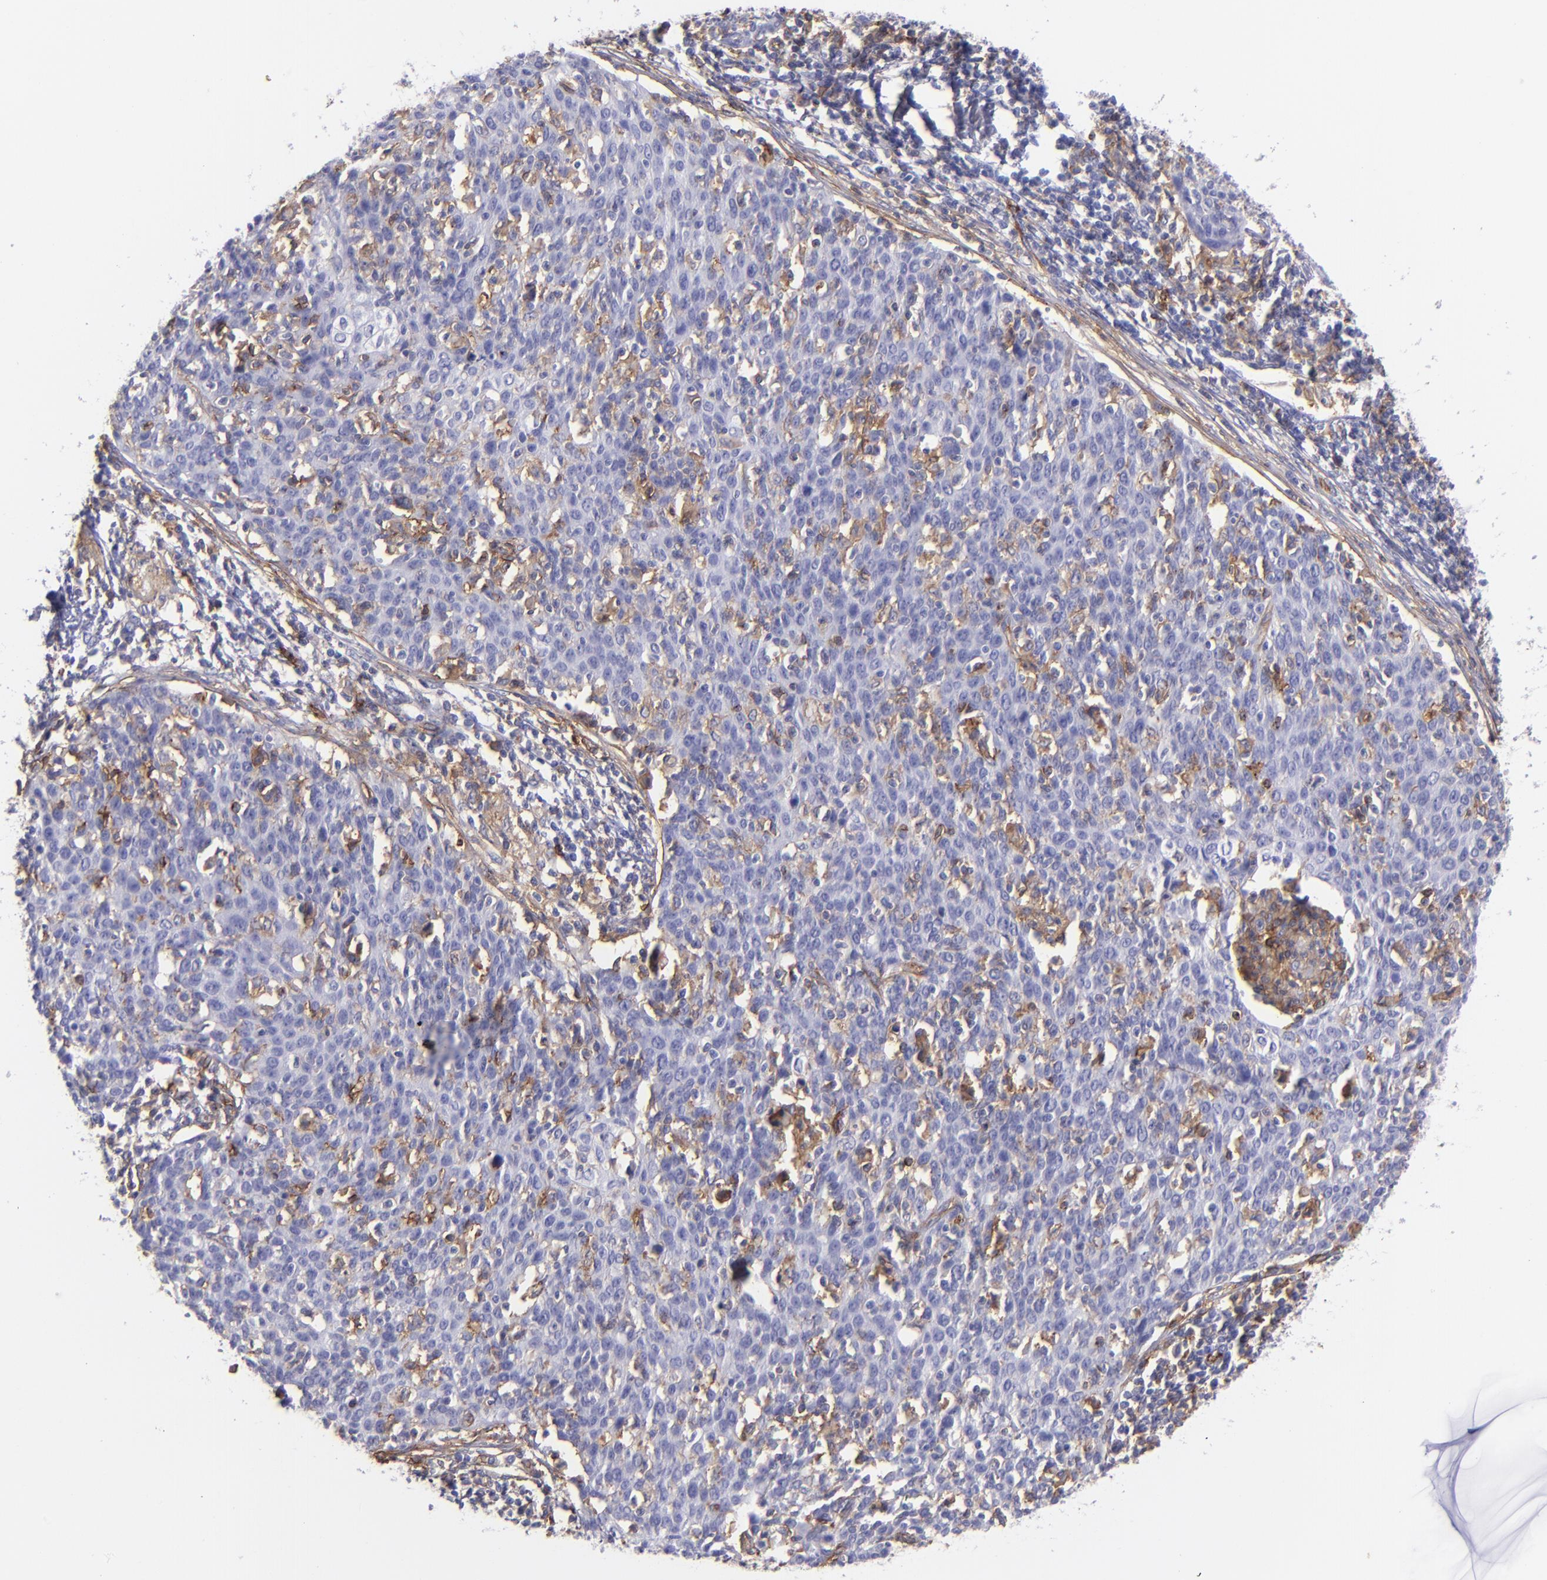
{"staining": {"intensity": "negative", "quantity": "none", "location": "none"}, "tissue": "cervical cancer", "cell_type": "Tumor cells", "image_type": "cancer", "snomed": [{"axis": "morphology", "description": "Squamous cell carcinoma, NOS"}, {"axis": "topography", "description": "Cervix"}], "caption": "DAB (3,3'-diaminobenzidine) immunohistochemical staining of human cervical cancer (squamous cell carcinoma) exhibits no significant expression in tumor cells.", "gene": "ENTPD1", "patient": {"sex": "female", "age": 38}}